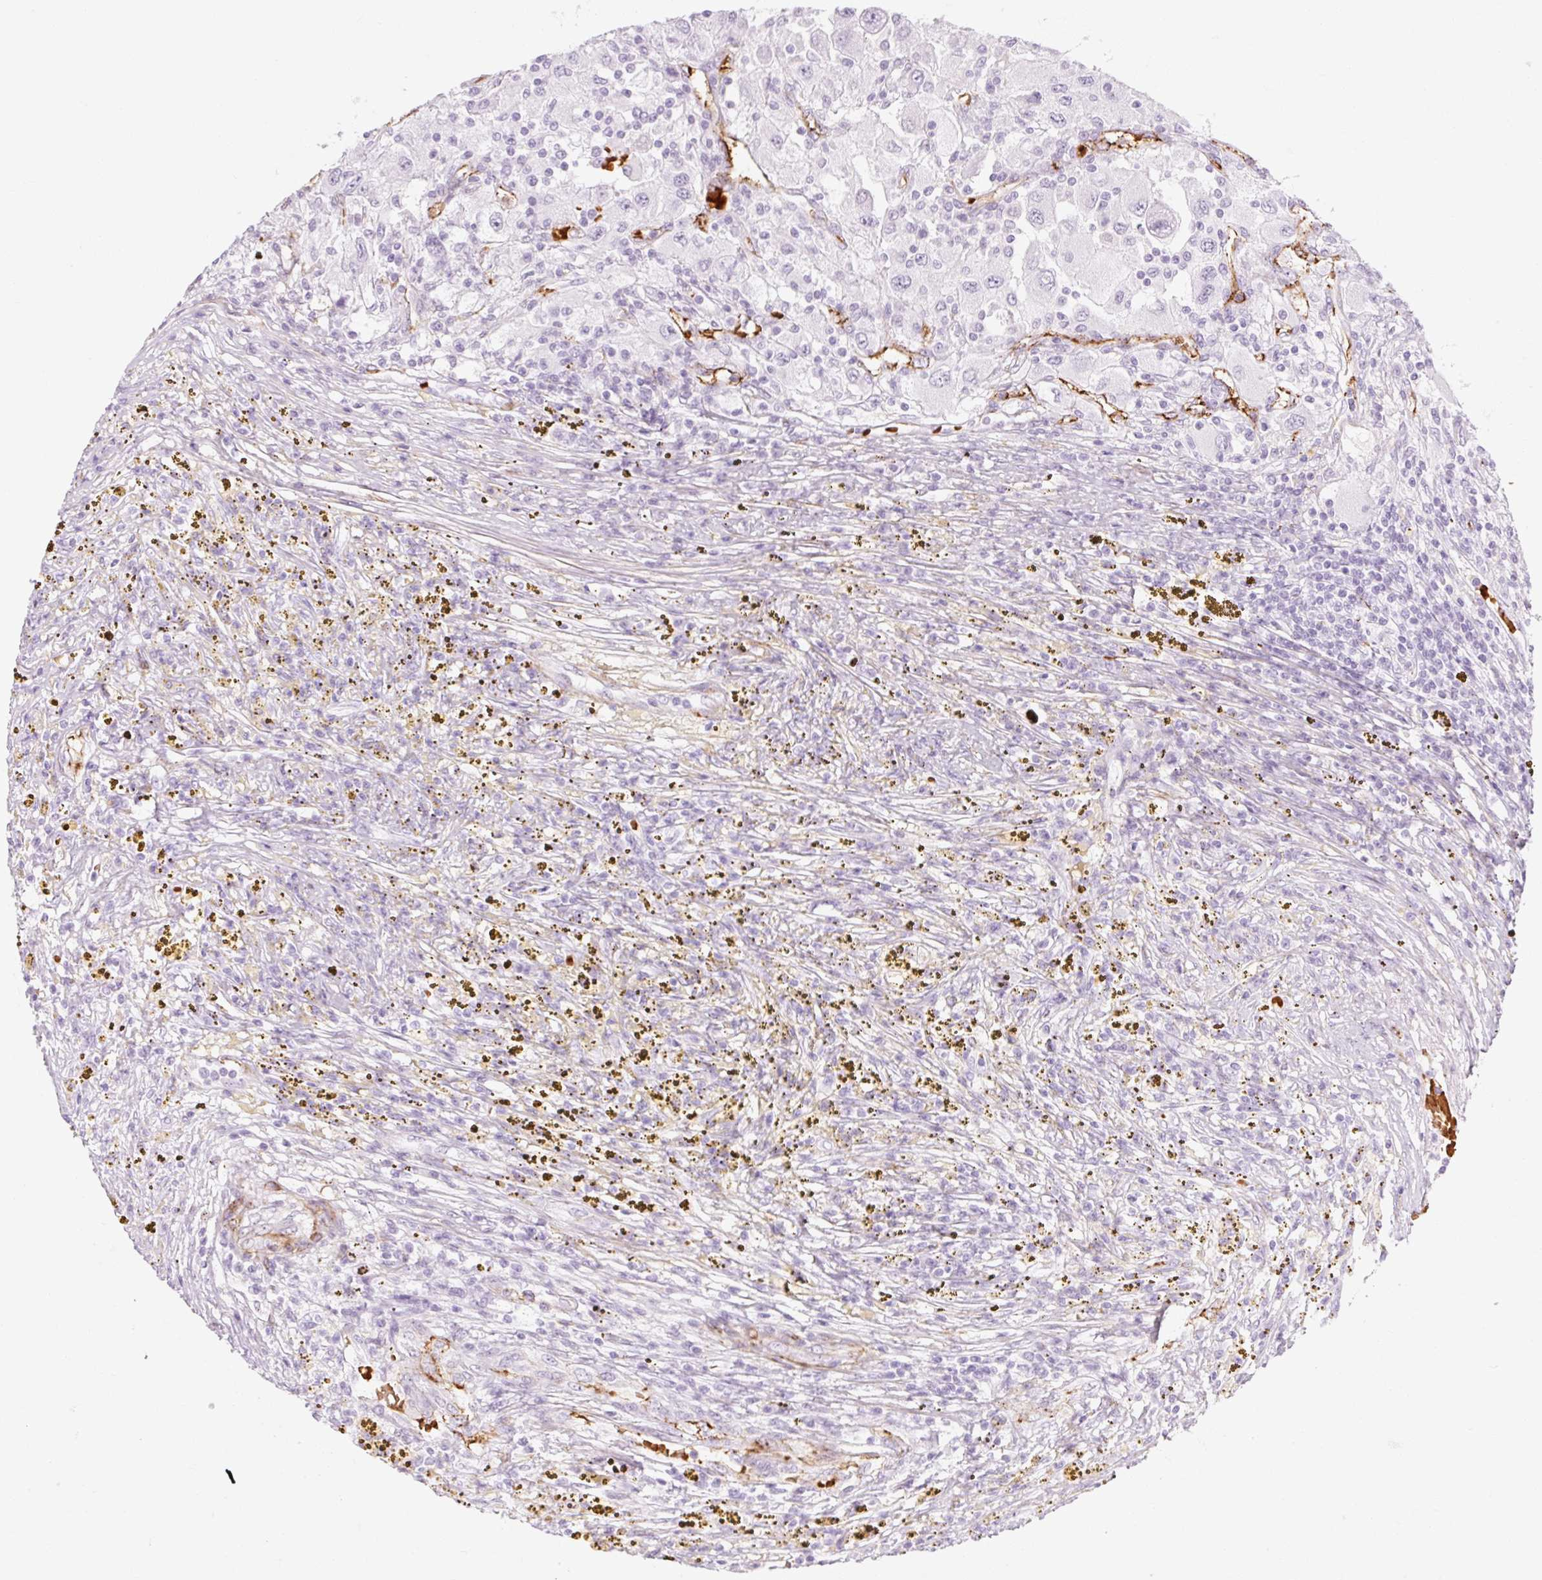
{"staining": {"intensity": "negative", "quantity": "none", "location": "none"}, "tissue": "renal cancer", "cell_type": "Tumor cells", "image_type": "cancer", "snomed": [{"axis": "morphology", "description": "Adenocarcinoma, NOS"}, {"axis": "topography", "description": "Kidney"}], "caption": "Human renal cancer (adenocarcinoma) stained for a protein using IHC shows no expression in tumor cells.", "gene": "TAF1L", "patient": {"sex": "female", "age": 67}}